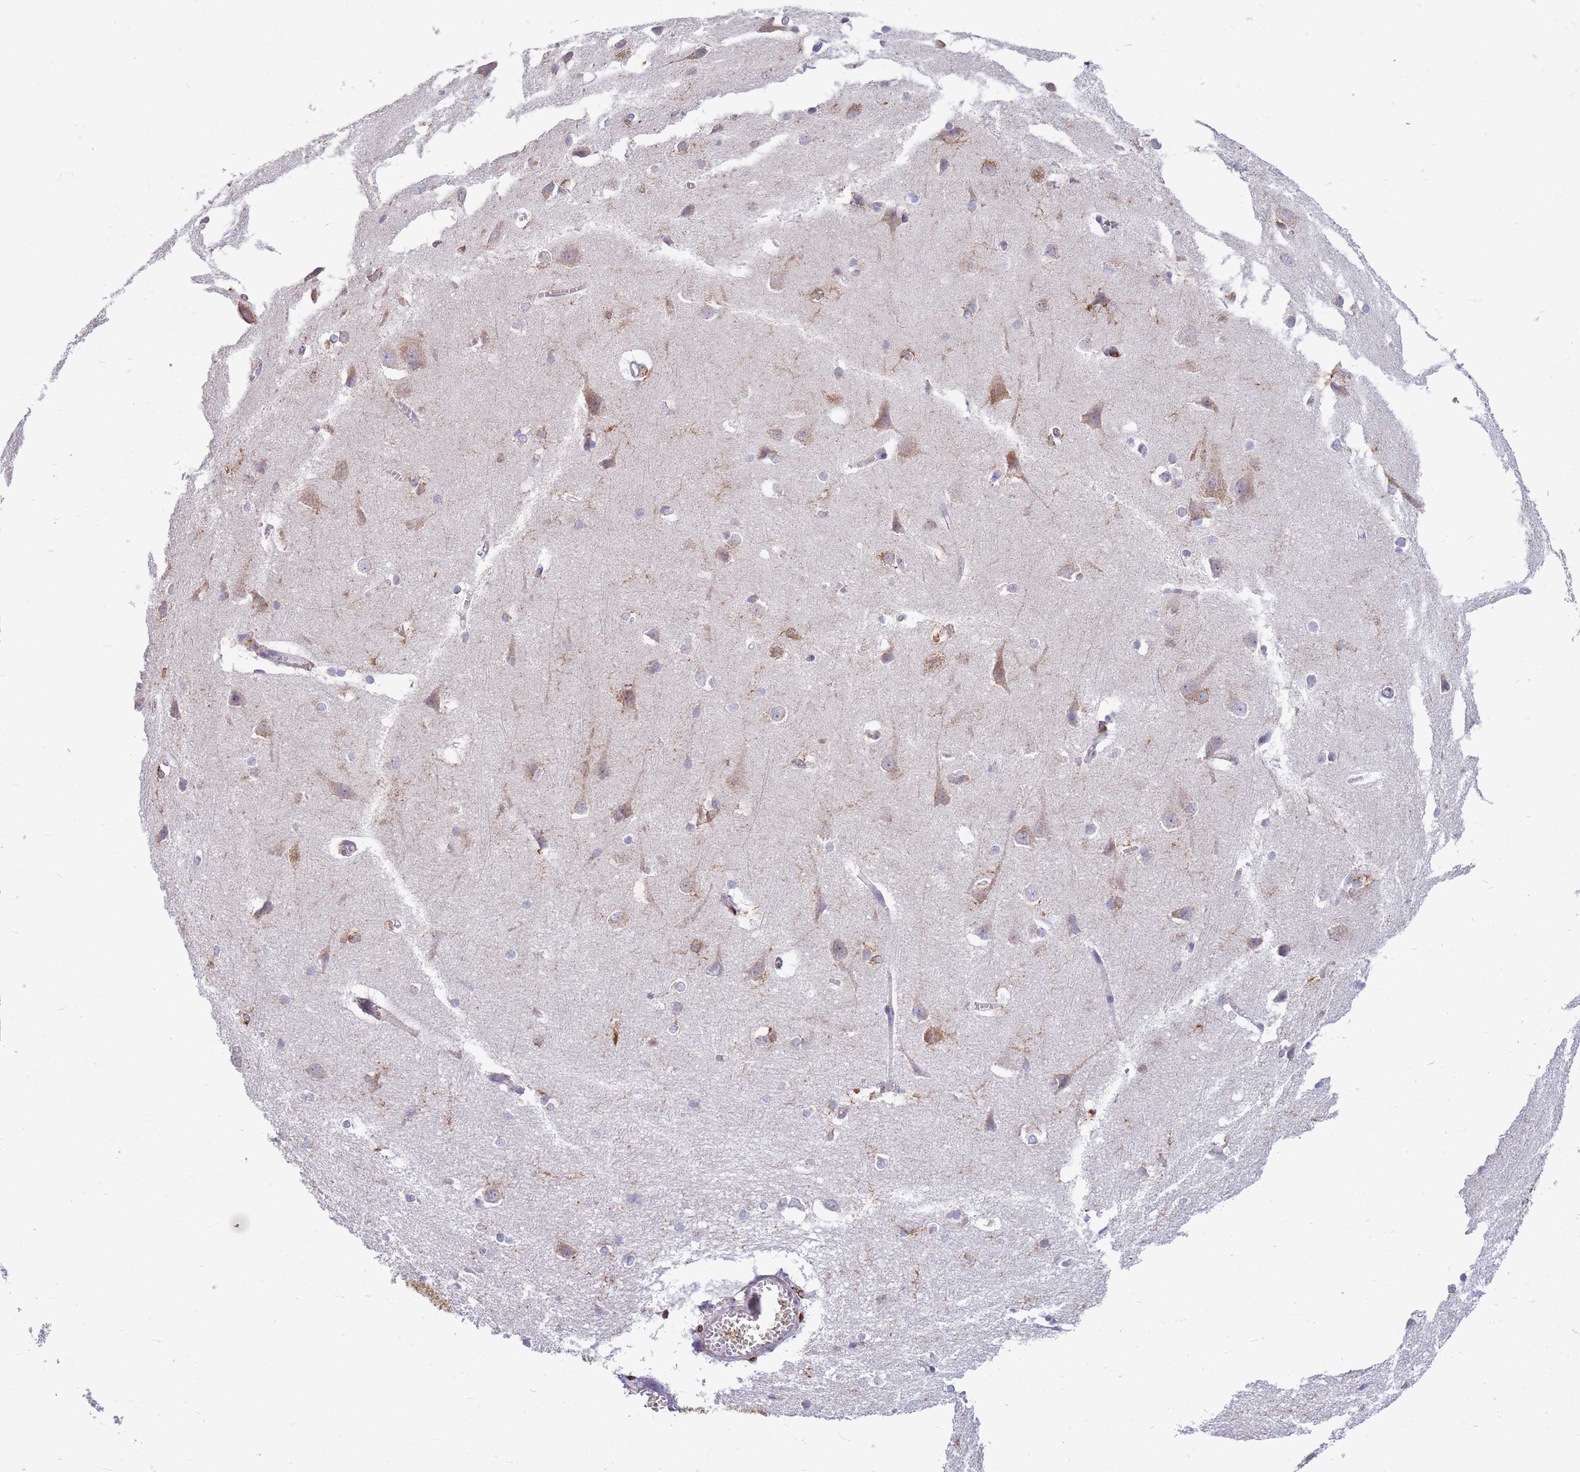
{"staining": {"intensity": "negative", "quantity": "none", "location": "none"}, "tissue": "cerebral cortex", "cell_type": "Endothelial cells", "image_type": "normal", "snomed": [{"axis": "morphology", "description": "Normal tissue, NOS"}, {"axis": "topography", "description": "Cerebral cortex"}], "caption": "This is an immunohistochemistry (IHC) histopathology image of unremarkable human cerebral cortex. There is no staining in endothelial cells.", "gene": "MRPL54", "patient": {"sex": "male", "age": 37}}